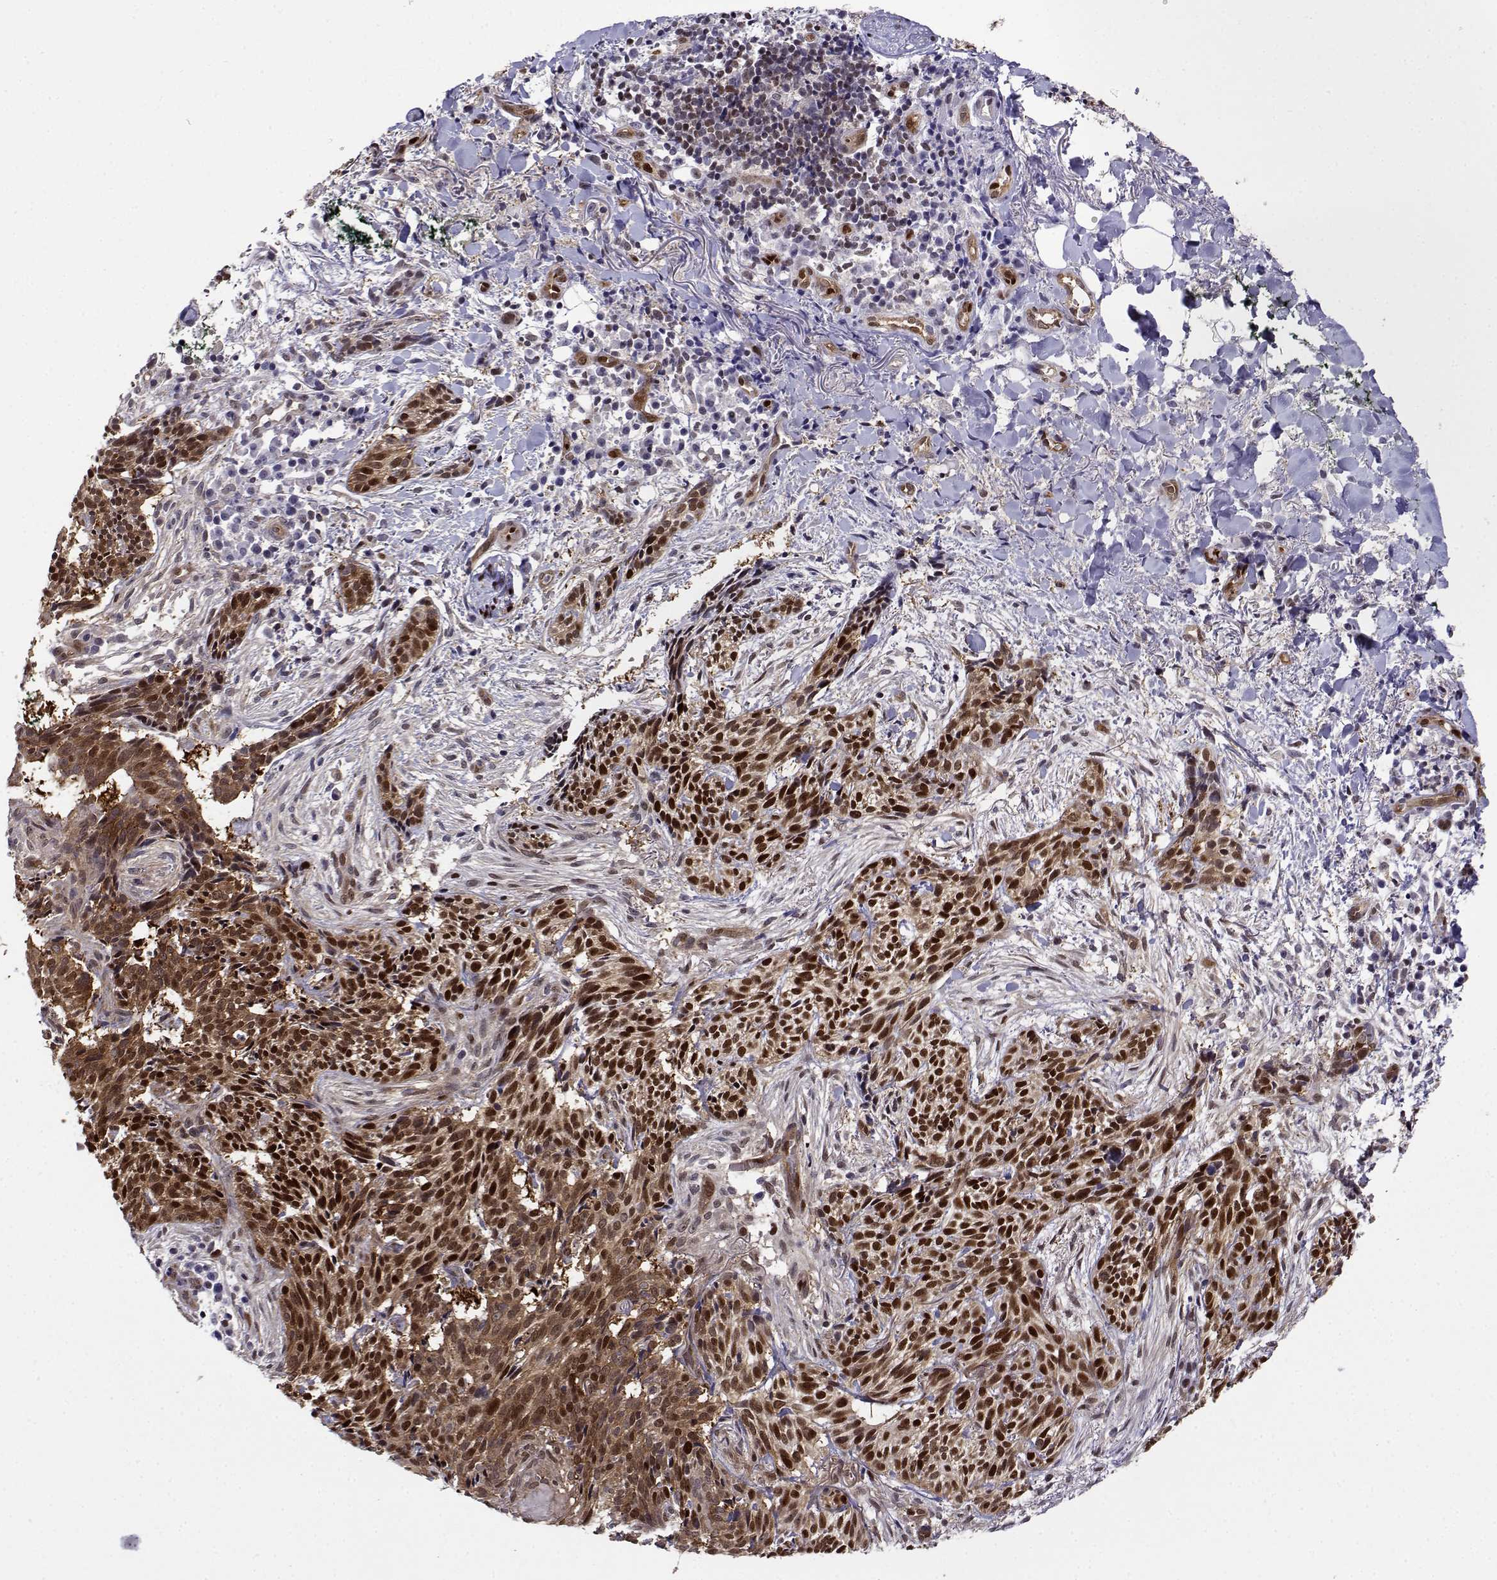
{"staining": {"intensity": "strong", "quantity": ">75%", "location": "cytoplasmic/membranous,nuclear"}, "tissue": "skin cancer", "cell_type": "Tumor cells", "image_type": "cancer", "snomed": [{"axis": "morphology", "description": "Basal cell carcinoma"}, {"axis": "topography", "description": "Skin"}], "caption": "IHC (DAB) staining of human basal cell carcinoma (skin) shows strong cytoplasmic/membranous and nuclear protein positivity in about >75% of tumor cells. (IHC, brightfield microscopy, high magnification).", "gene": "ERF", "patient": {"sex": "male", "age": 71}}